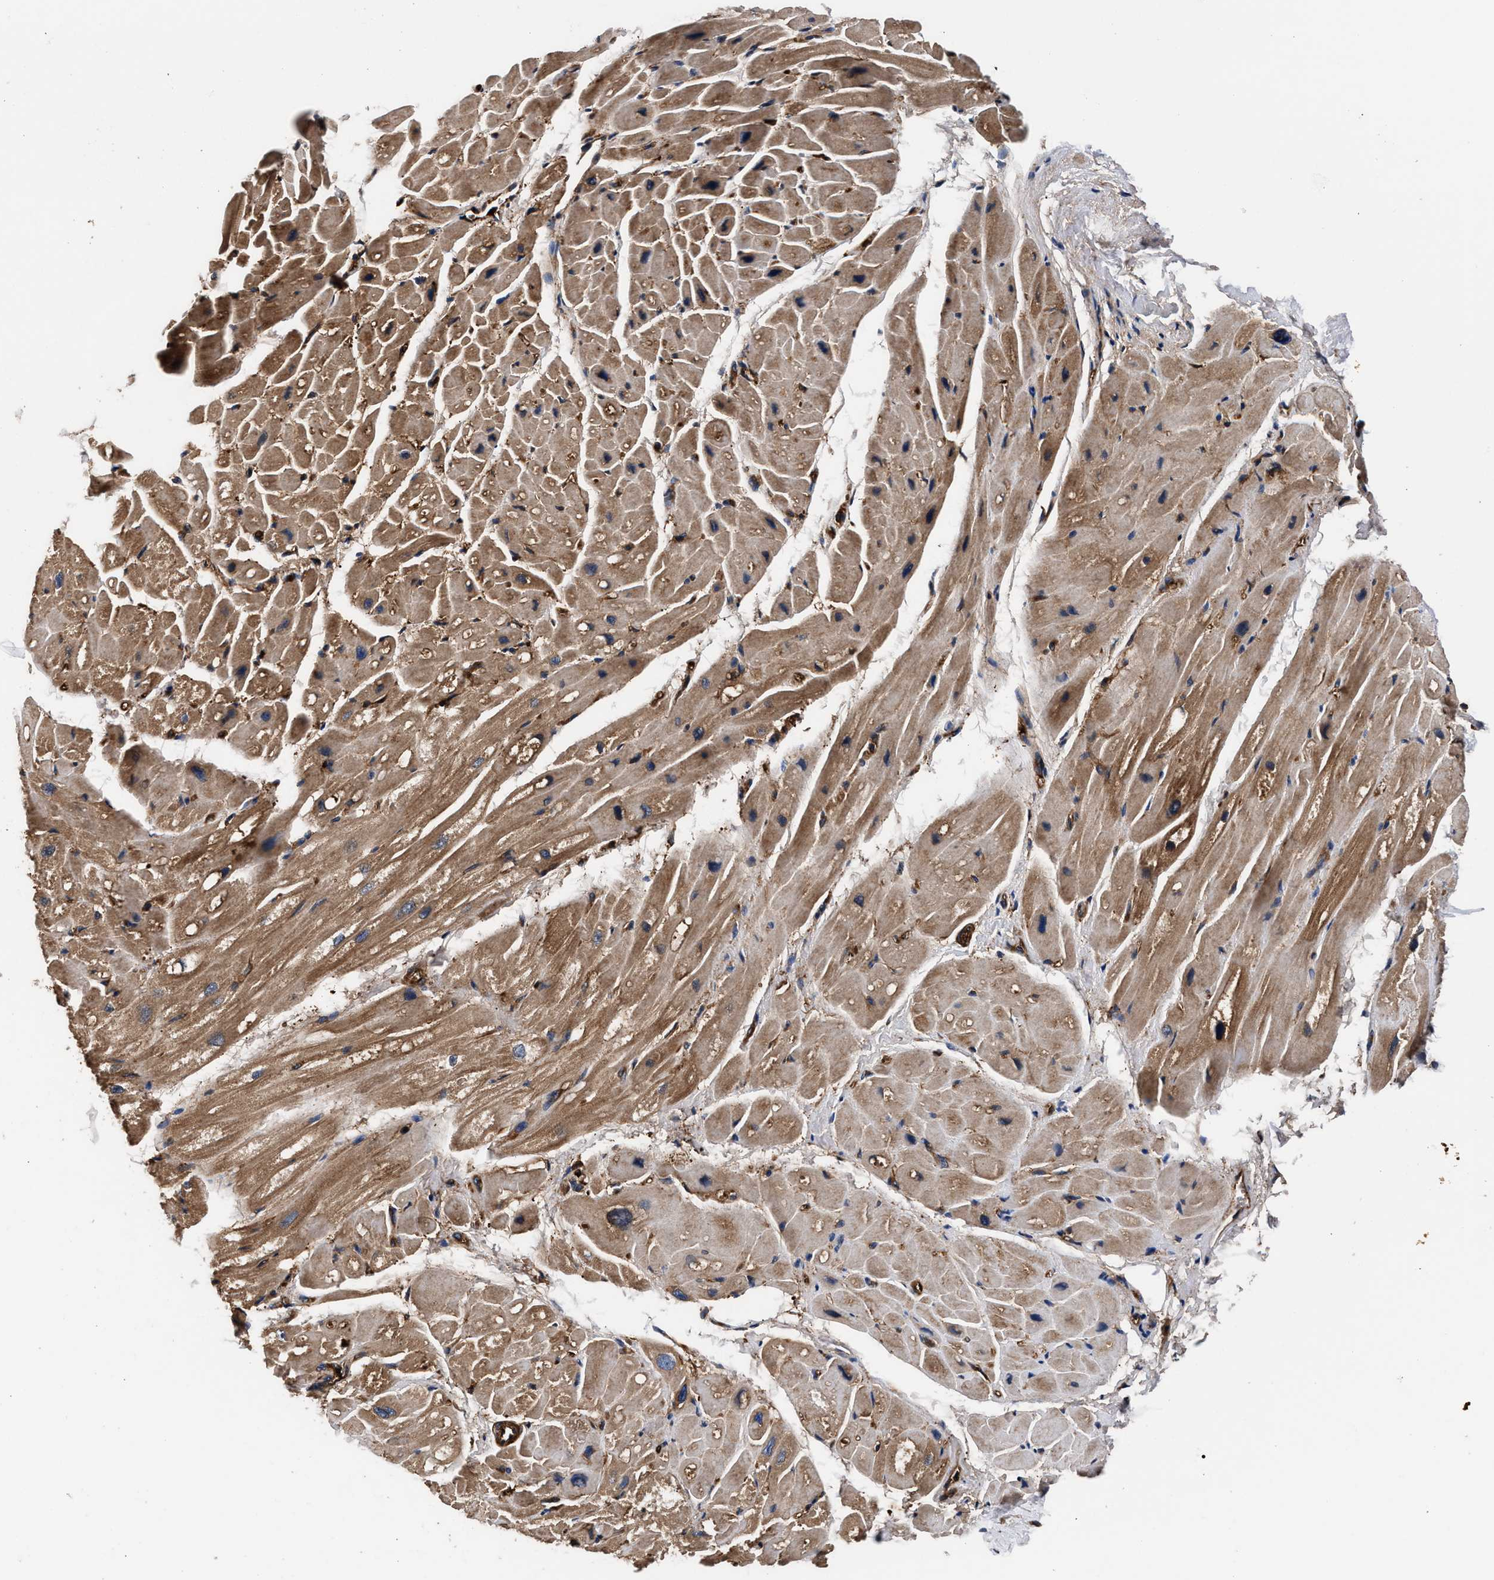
{"staining": {"intensity": "moderate", "quantity": ">75%", "location": "cytoplasmic/membranous"}, "tissue": "heart muscle", "cell_type": "Cardiomyocytes", "image_type": "normal", "snomed": [{"axis": "morphology", "description": "Normal tissue, NOS"}, {"axis": "topography", "description": "Heart"}], "caption": "Immunohistochemical staining of normal heart muscle demonstrates moderate cytoplasmic/membranous protein expression in about >75% of cardiomyocytes.", "gene": "ENSG00000286112", "patient": {"sex": "male", "age": 49}}